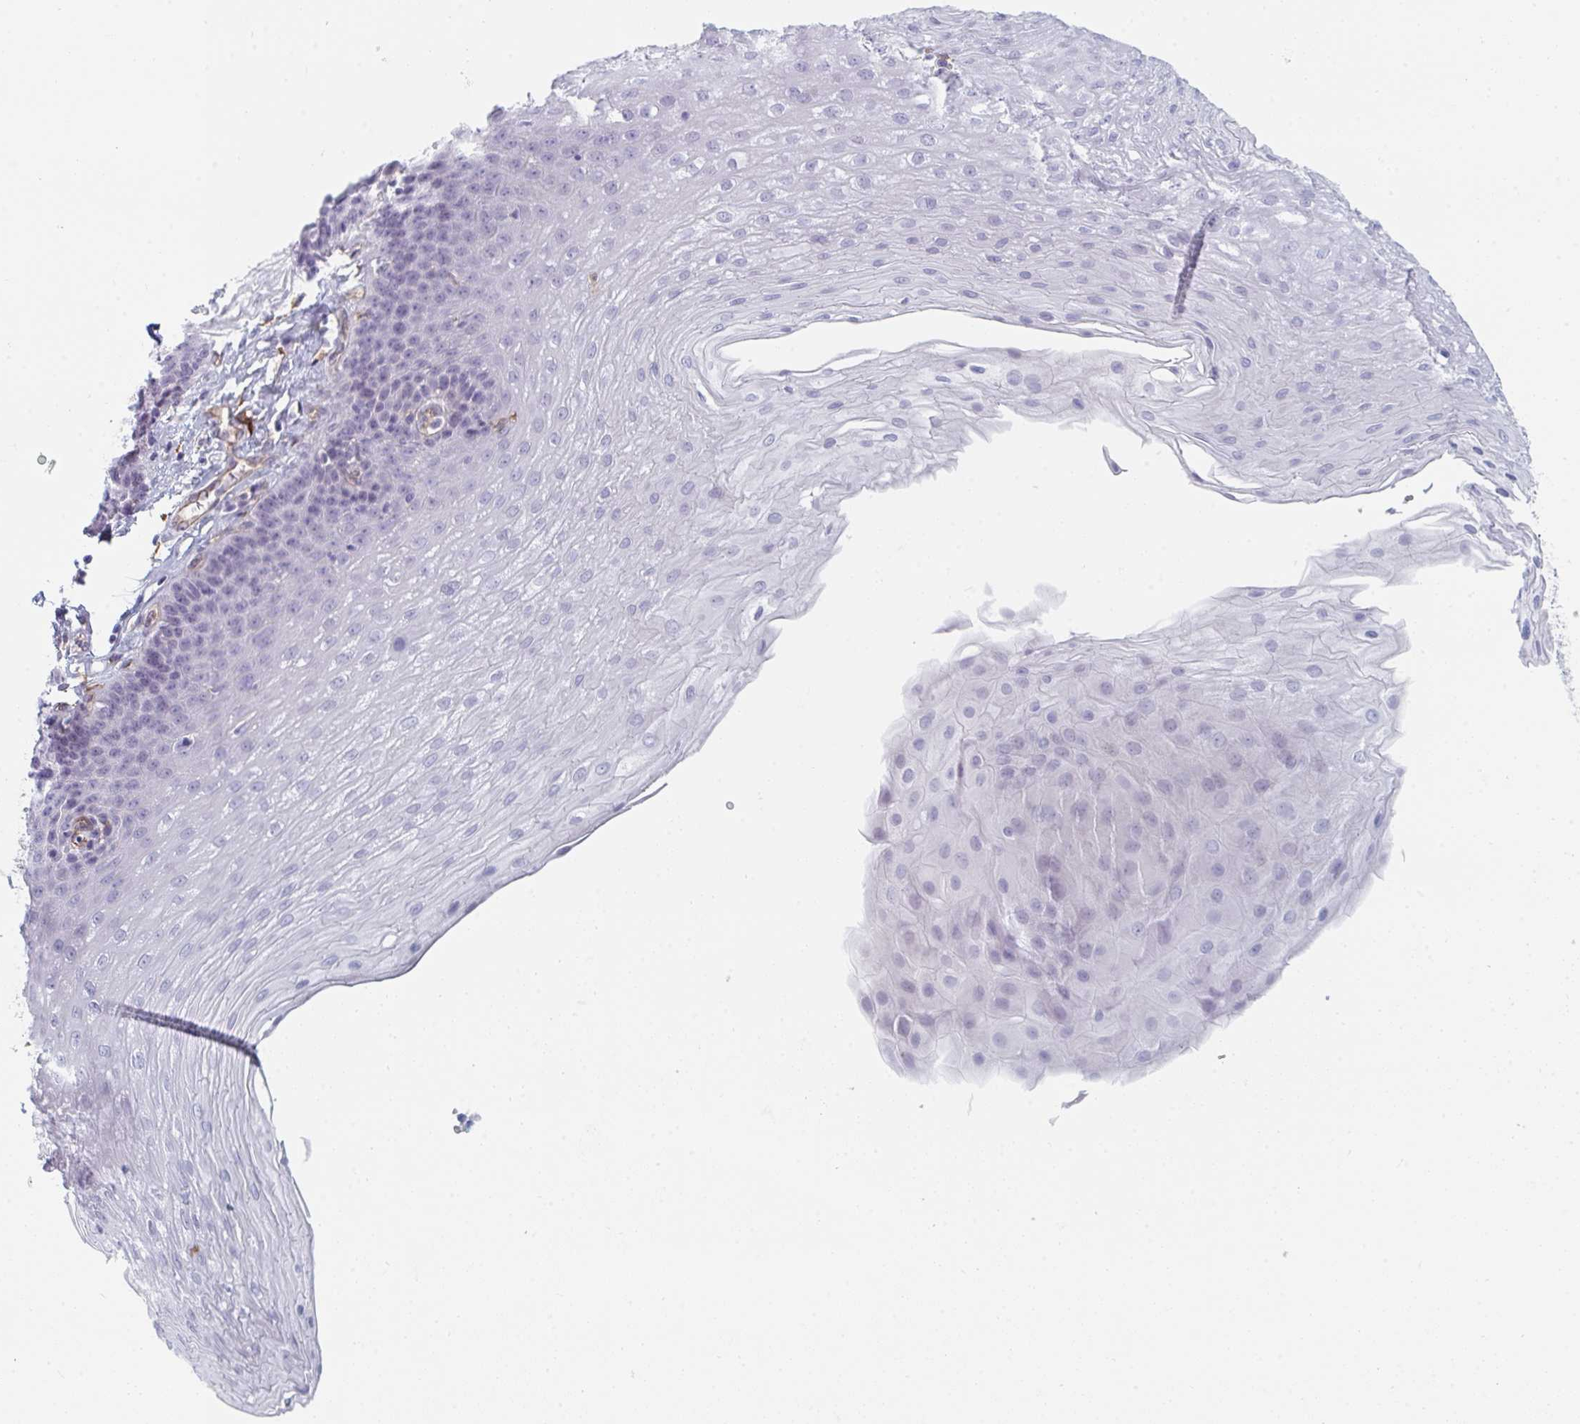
{"staining": {"intensity": "negative", "quantity": "none", "location": "none"}, "tissue": "esophagus", "cell_type": "Squamous epithelial cells", "image_type": "normal", "snomed": [{"axis": "morphology", "description": "Normal tissue, NOS"}, {"axis": "topography", "description": "Esophagus"}], "caption": "Squamous epithelial cells are negative for brown protein staining in benign esophagus. (Stains: DAB (3,3'-diaminobenzidine) immunohistochemistry (IHC) with hematoxylin counter stain, Microscopy: brightfield microscopy at high magnification).", "gene": "DAB2", "patient": {"sex": "female", "age": 81}}